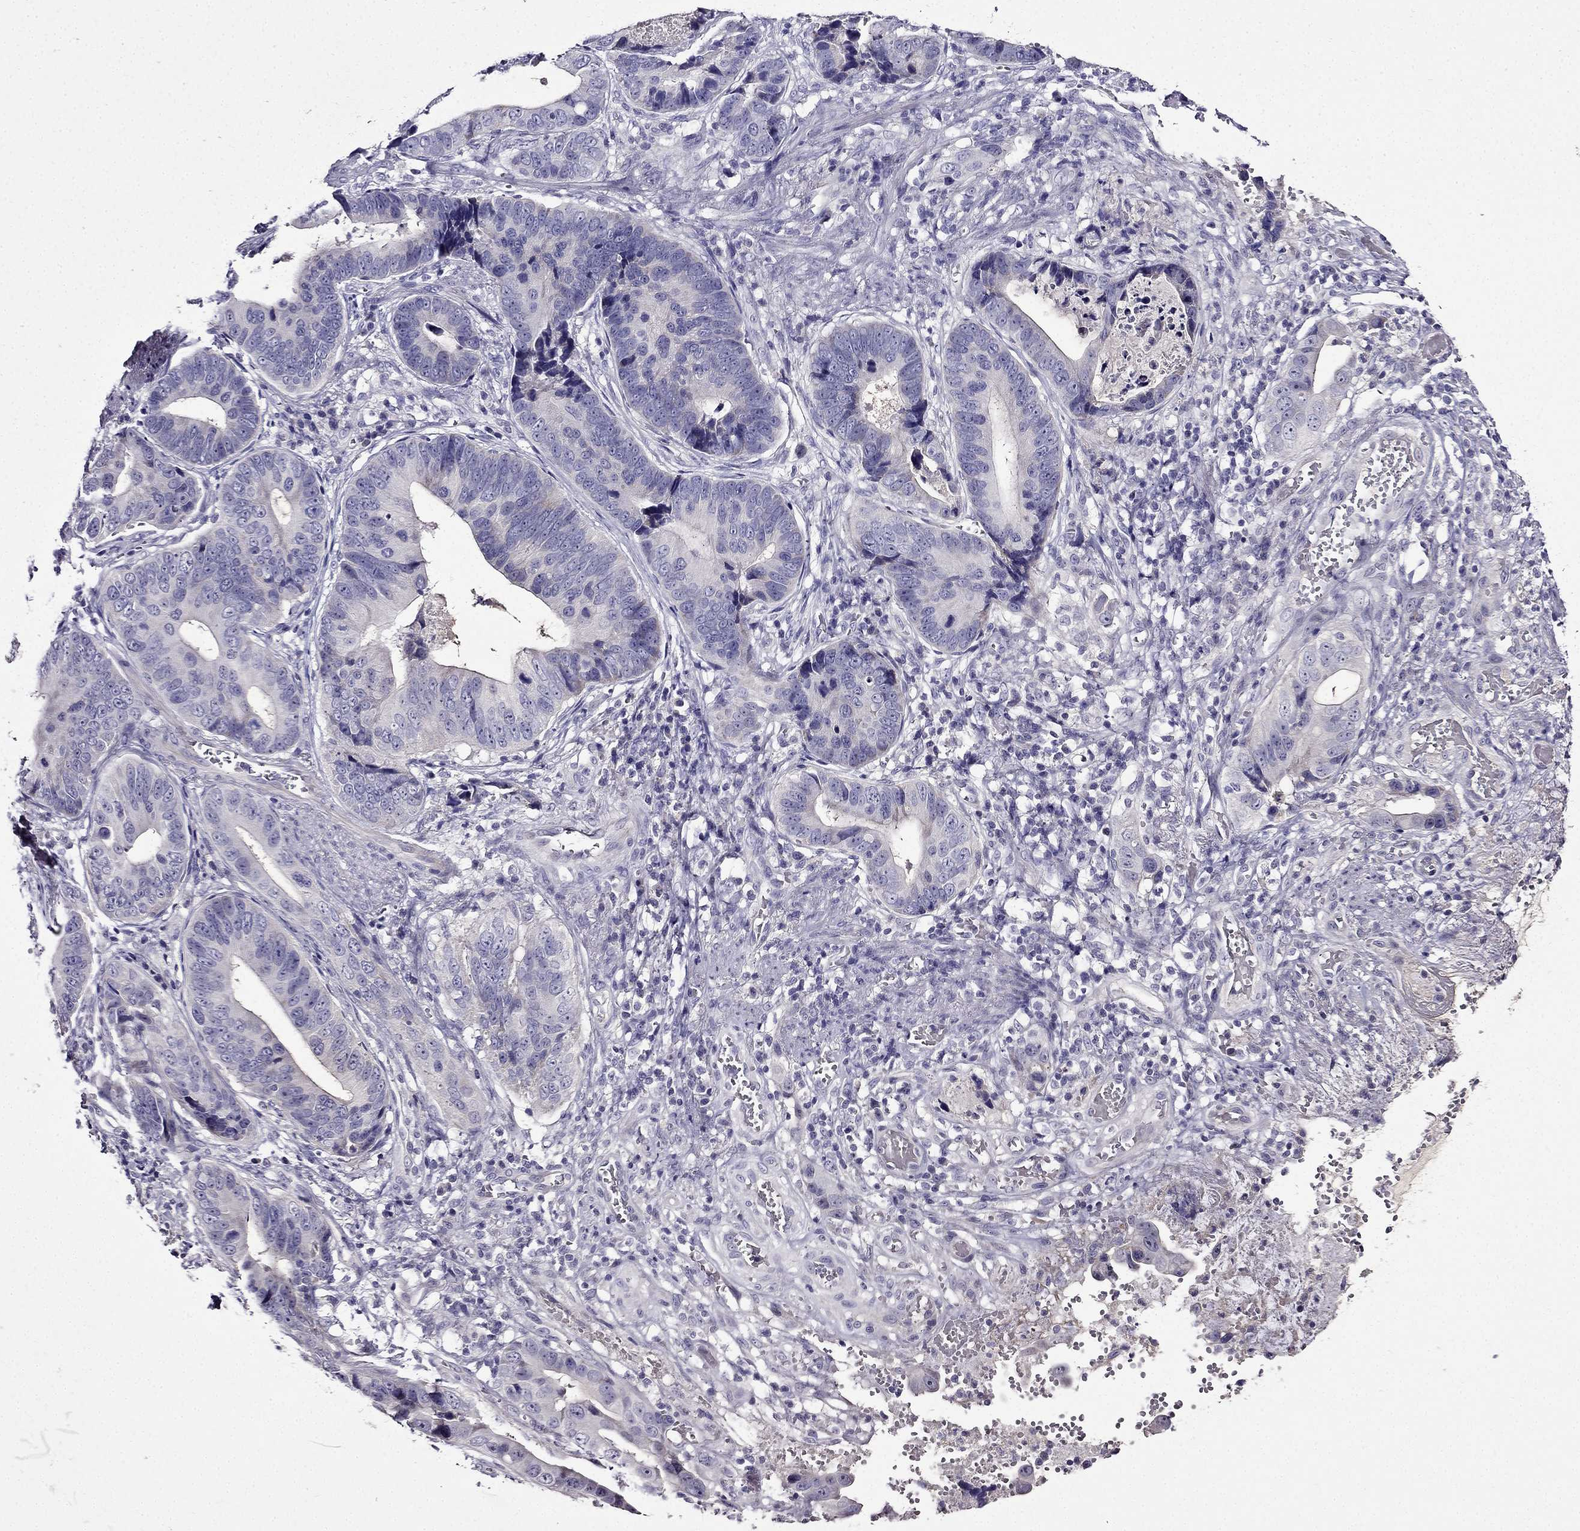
{"staining": {"intensity": "negative", "quantity": "none", "location": "none"}, "tissue": "stomach cancer", "cell_type": "Tumor cells", "image_type": "cancer", "snomed": [{"axis": "morphology", "description": "Adenocarcinoma, NOS"}, {"axis": "topography", "description": "Stomach"}], "caption": "Tumor cells show no significant protein staining in stomach cancer. (DAB (3,3'-diaminobenzidine) IHC visualized using brightfield microscopy, high magnification).", "gene": "TMEM266", "patient": {"sex": "male", "age": 84}}